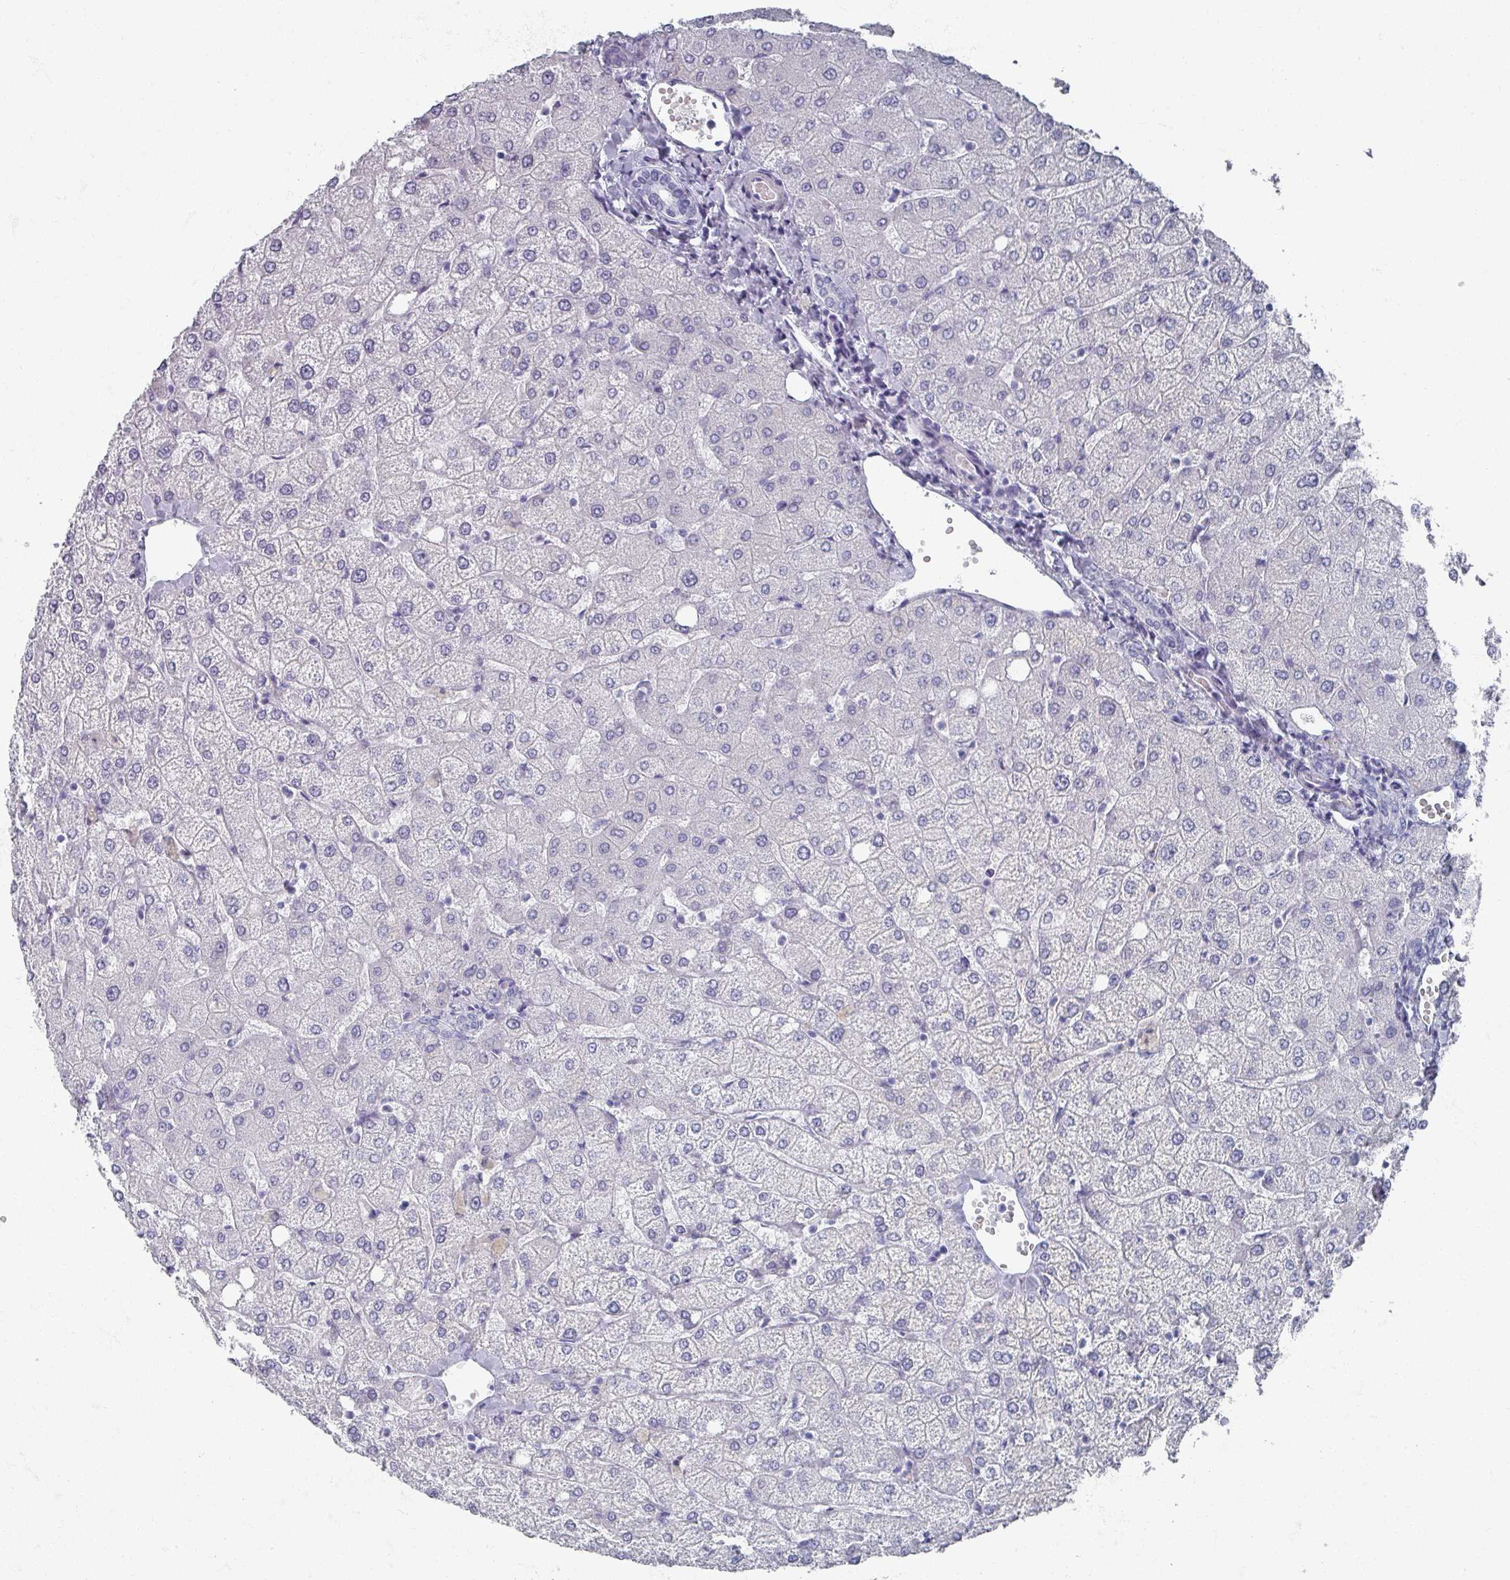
{"staining": {"intensity": "negative", "quantity": "none", "location": "none"}, "tissue": "liver", "cell_type": "Cholangiocytes", "image_type": "normal", "snomed": [{"axis": "morphology", "description": "Normal tissue, NOS"}, {"axis": "topography", "description": "Liver"}], "caption": "IHC photomicrograph of normal liver: liver stained with DAB (3,3'-diaminobenzidine) displays no significant protein positivity in cholangiocytes.", "gene": "OMG", "patient": {"sex": "female", "age": 54}}